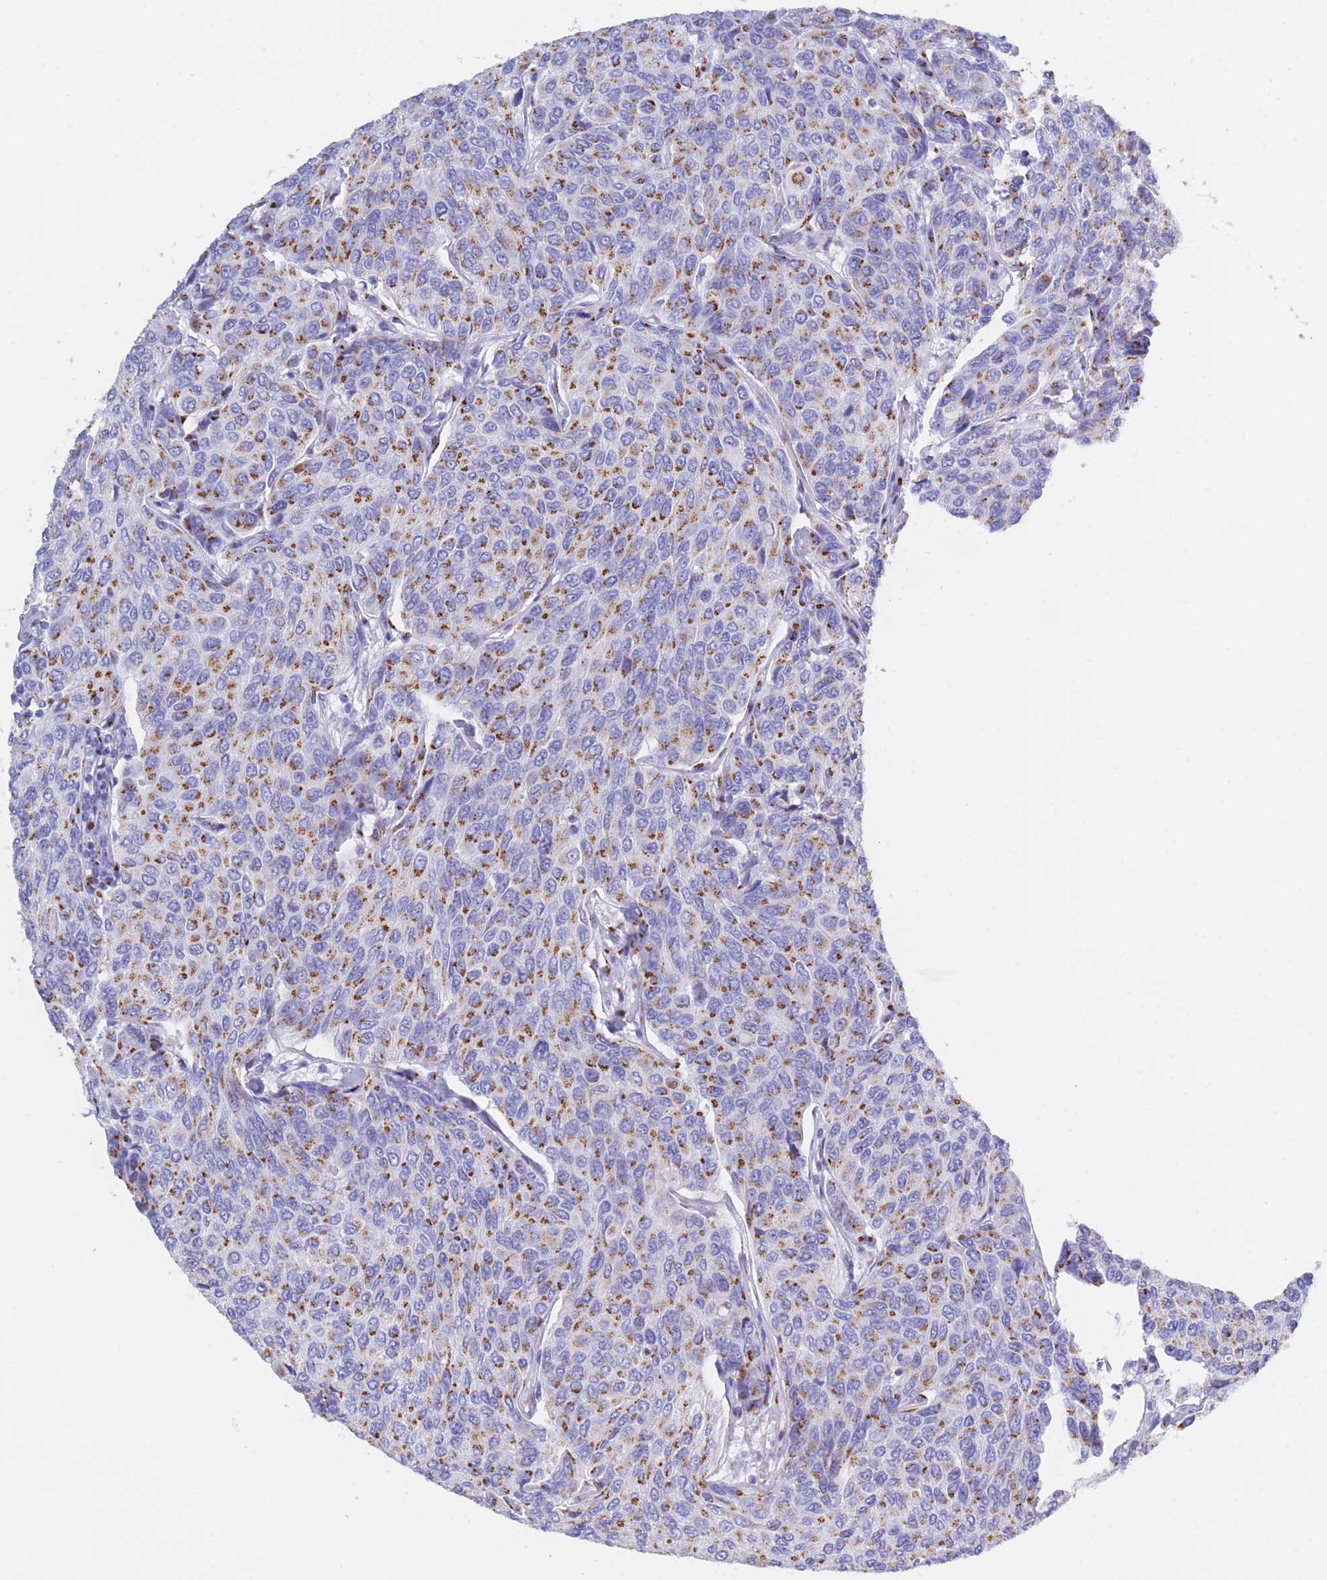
{"staining": {"intensity": "strong", "quantity": ">75%", "location": "cytoplasmic/membranous"}, "tissue": "breast cancer", "cell_type": "Tumor cells", "image_type": "cancer", "snomed": [{"axis": "morphology", "description": "Duct carcinoma"}, {"axis": "topography", "description": "Breast"}], "caption": "Breast cancer (invasive ductal carcinoma) stained for a protein (brown) displays strong cytoplasmic/membranous positive expression in about >75% of tumor cells.", "gene": "FAM3C", "patient": {"sex": "female", "age": 55}}